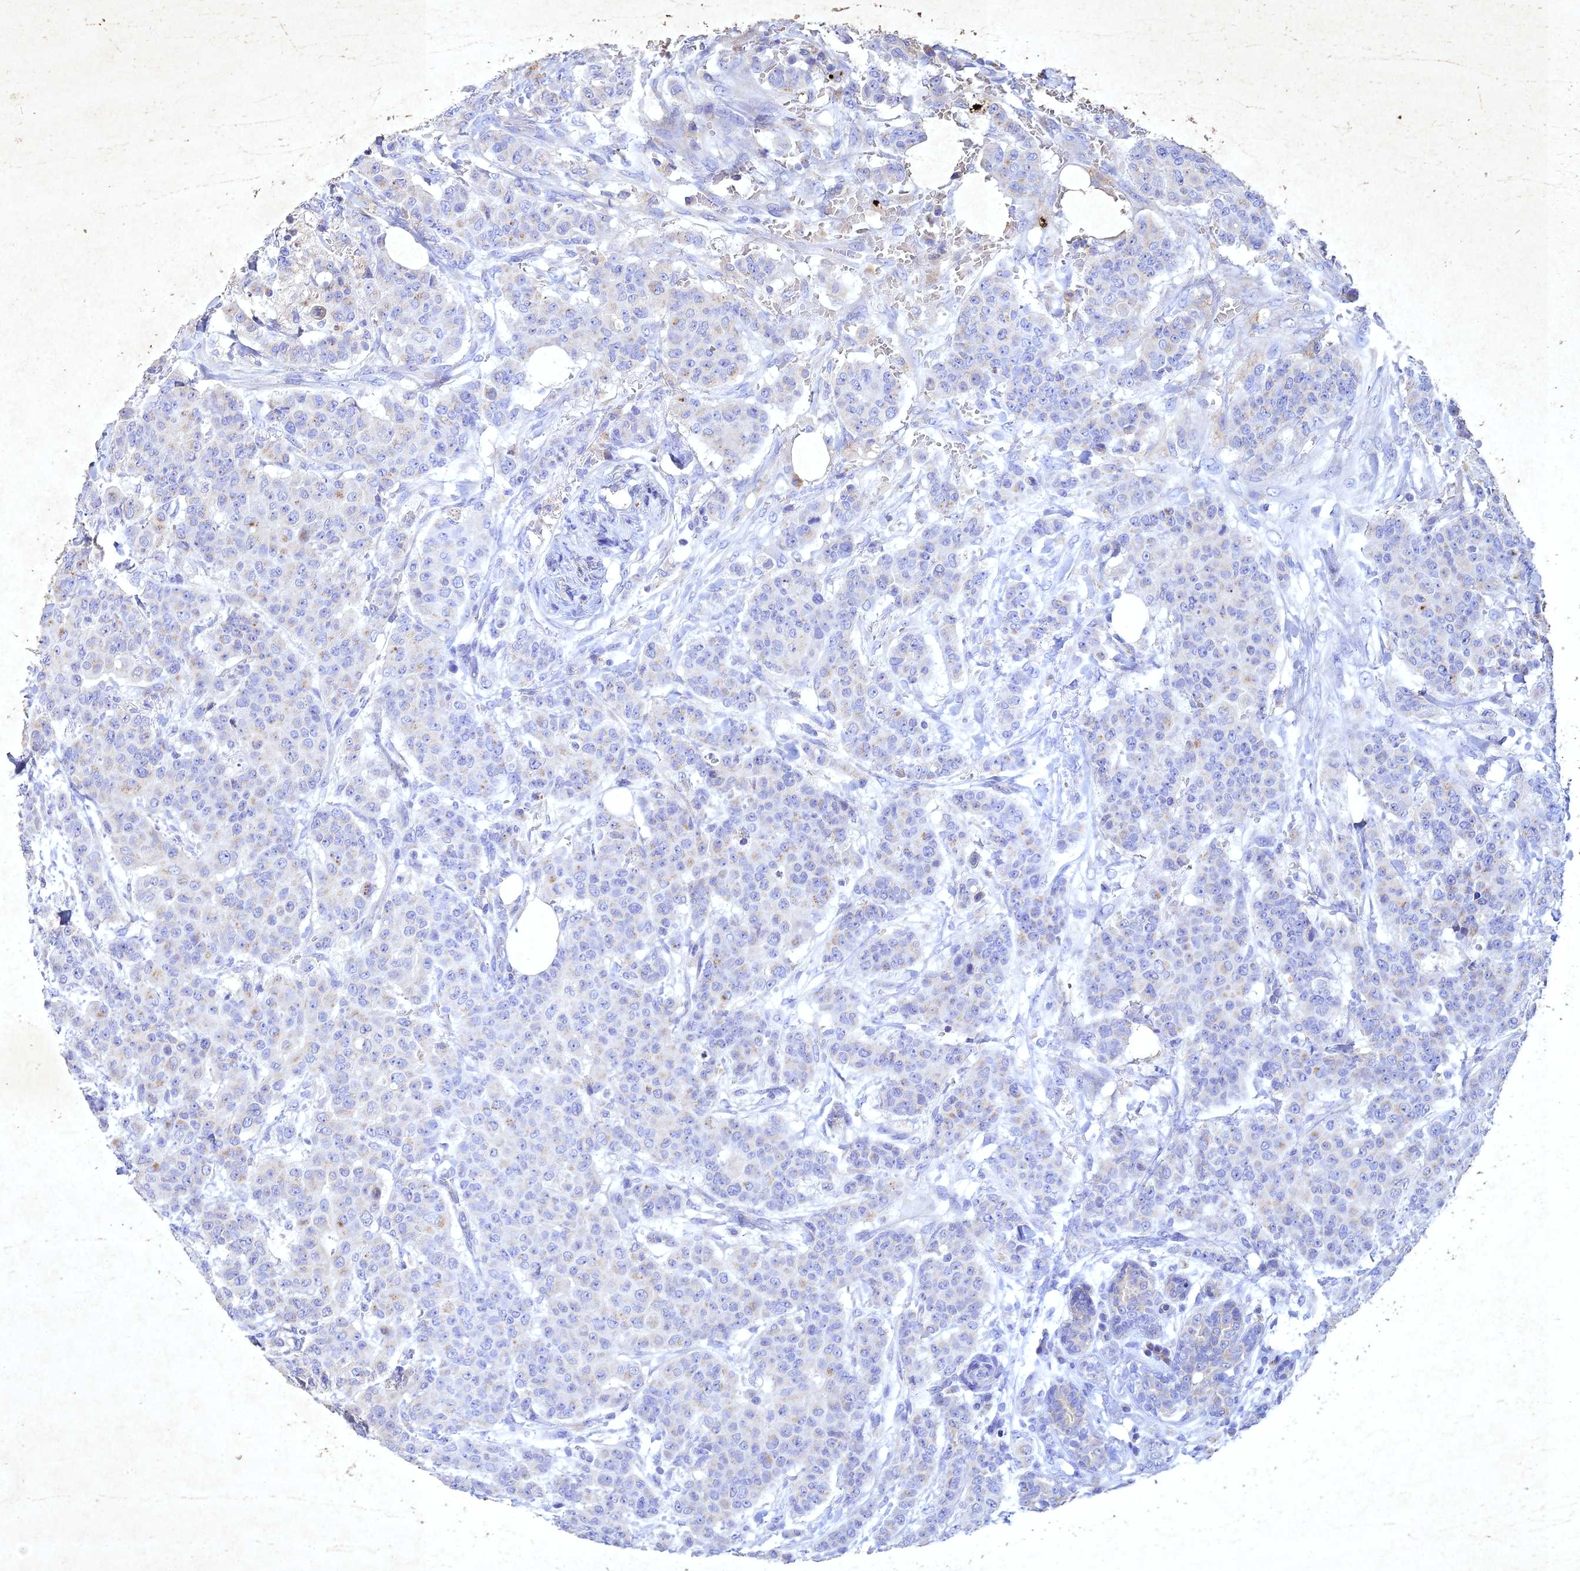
{"staining": {"intensity": "negative", "quantity": "none", "location": "none"}, "tissue": "breast cancer", "cell_type": "Tumor cells", "image_type": "cancer", "snomed": [{"axis": "morphology", "description": "Duct carcinoma"}, {"axis": "topography", "description": "Breast"}], "caption": "The immunohistochemistry micrograph has no significant expression in tumor cells of breast intraductal carcinoma tissue.", "gene": "NDUFV1", "patient": {"sex": "female", "age": 40}}